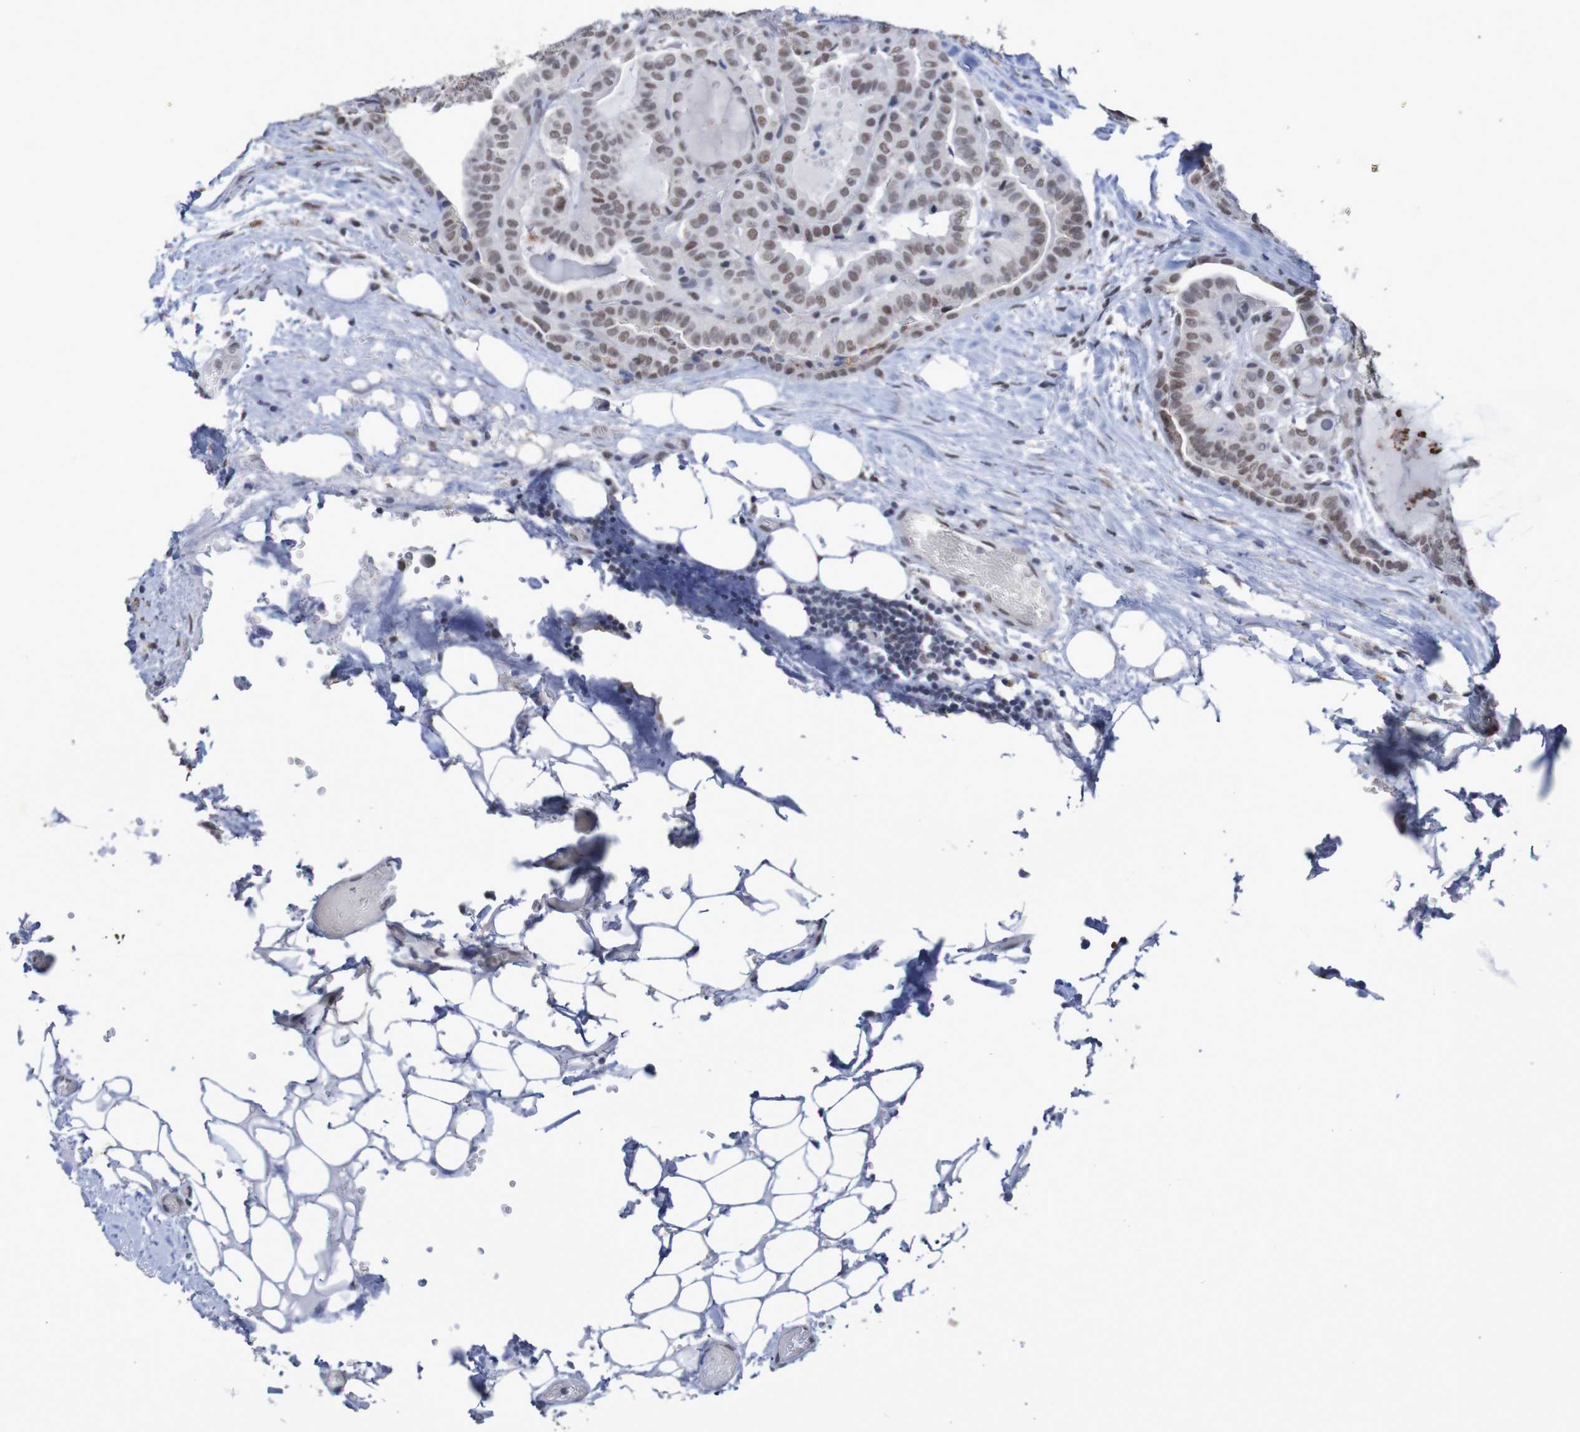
{"staining": {"intensity": "moderate", "quantity": ">75%", "location": "nuclear"}, "tissue": "thyroid cancer", "cell_type": "Tumor cells", "image_type": "cancer", "snomed": [{"axis": "morphology", "description": "Papillary adenocarcinoma, NOS"}, {"axis": "topography", "description": "Thyroid gland"}], "caption": "Immunohistochemical staining of human thyroid cancer (papillary adenocarcinoma) exhibits medium levels of moderate nuclear expression in approximately >75% of tumor cells.", "gene": "MRTFB", "patient": {"sex": "male", "age": 77}}